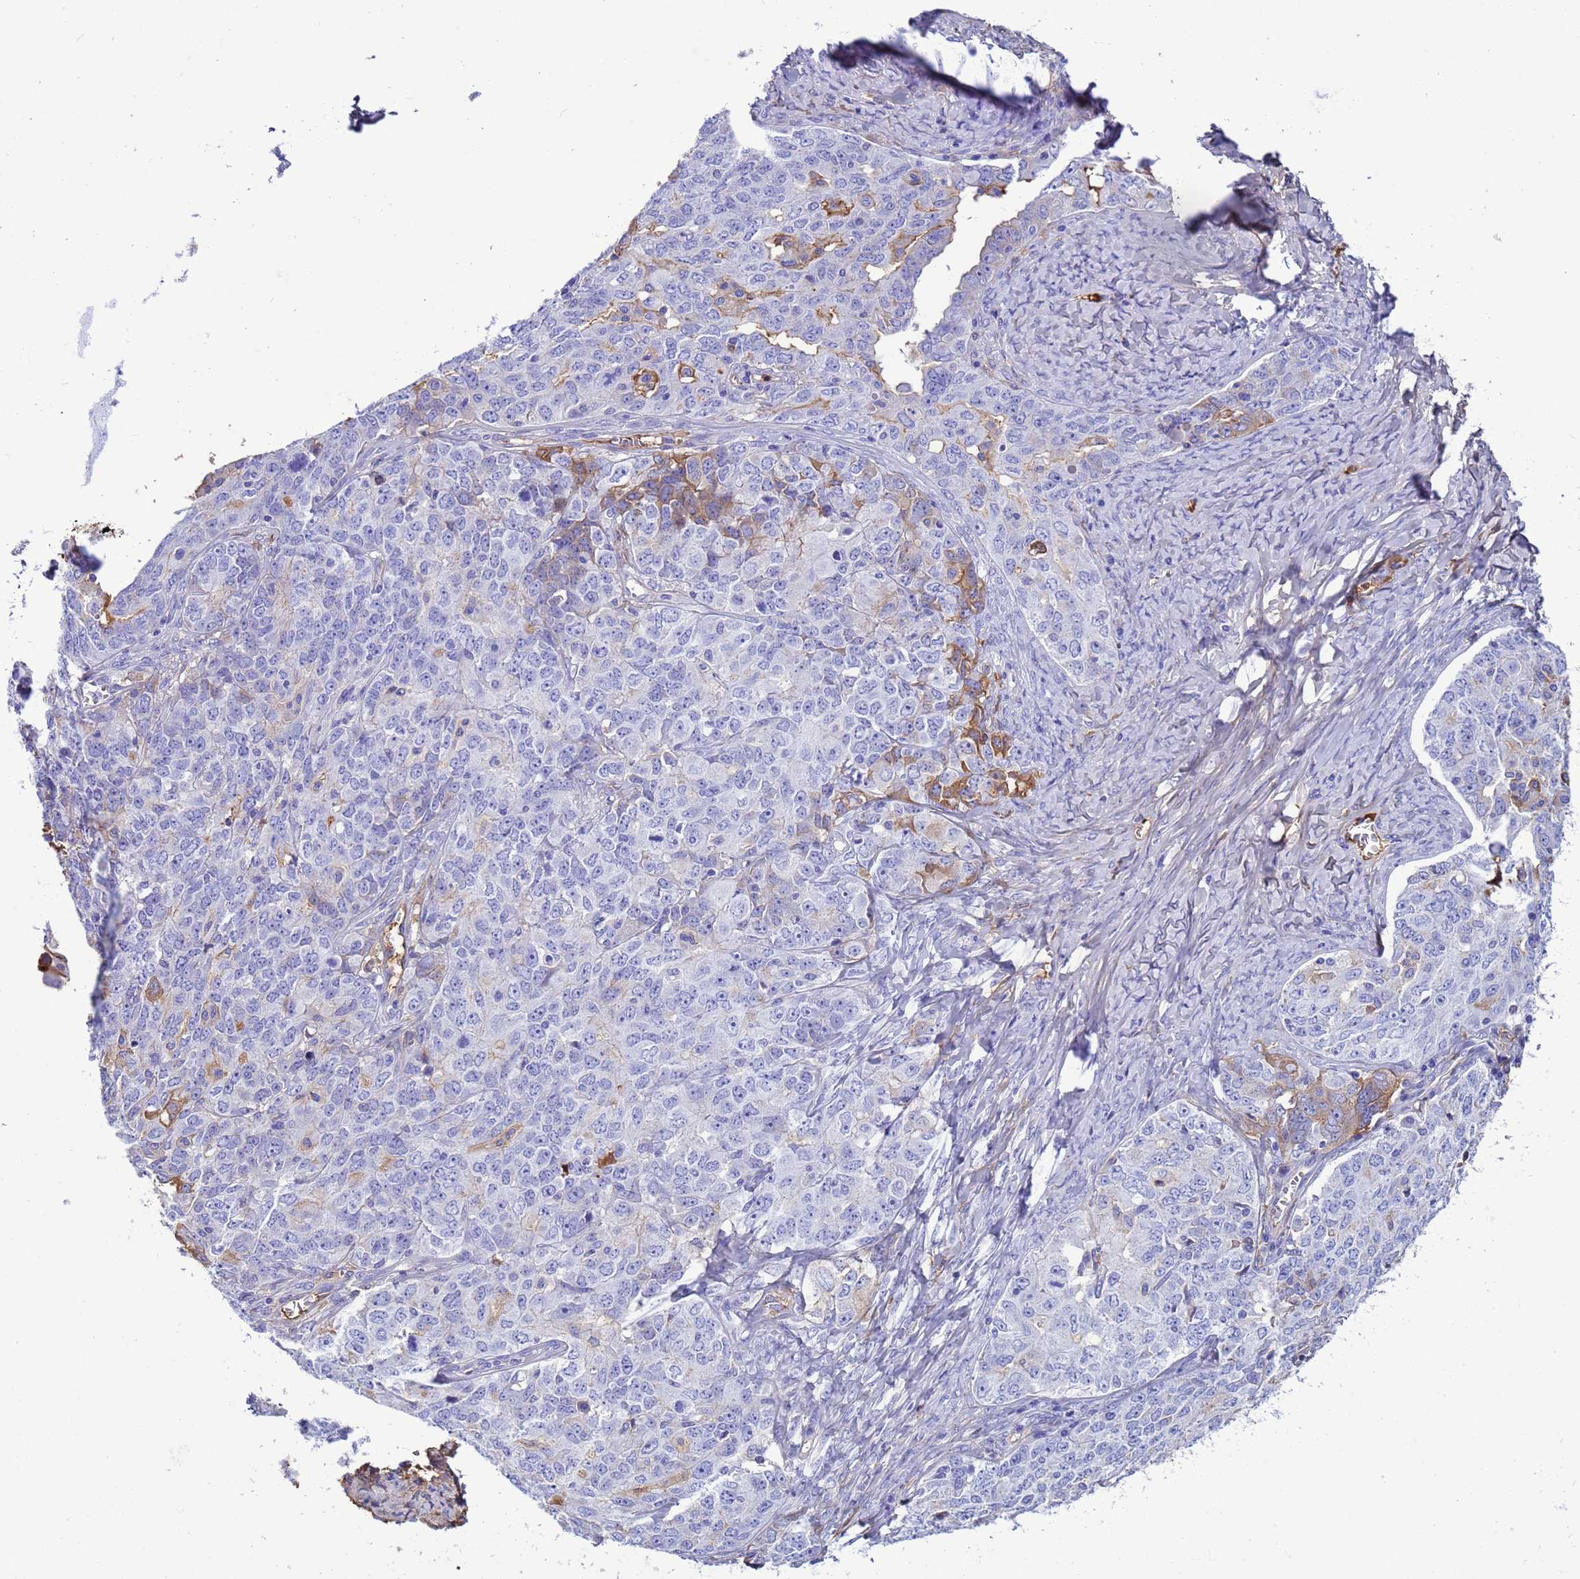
{"staining": {"intensity": "moderate", "quantity": "<25%", "location": "cytoplasmic/membranous"}, "tissue": "ovarian cancer", "cell_type": "Tumor cells", "image_type": "cancer", "snomed": [{"axis": "morphology", "description": "Carcinoma, endometroid"}, {"axis": "topography", "description": "Ovary"}], "caption": "Immunohistochemistry (IHC) (DAB) staining of ovarian endometroid carcinoma displays moderate cytoplasmic/membranous protein expression in approximately <25% of tumor cells.", "gene": "H1-7", "patient": {"sex": "female", "age": 62}}